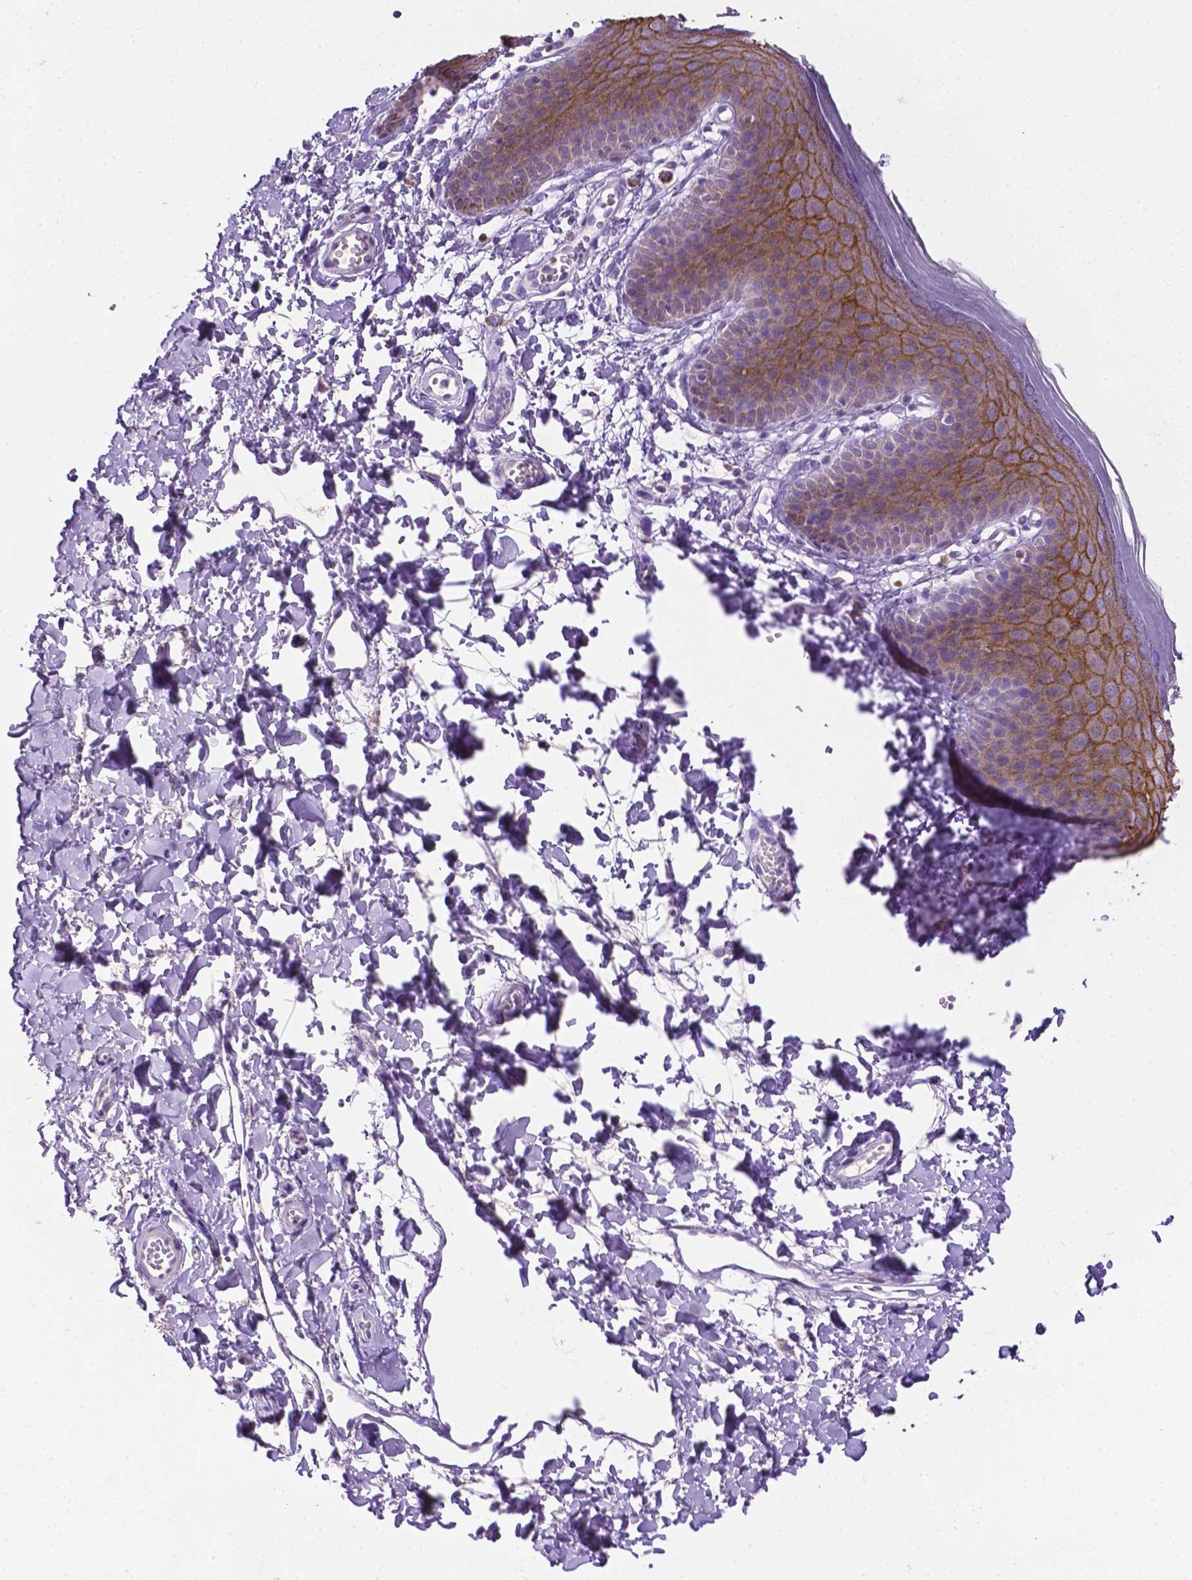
{"staining": {"intensity": "moderate", "quantity": "25%-75%", "location": "cytoplasmic/membranous"}, "tissue": "skin", "cell_type": "Epidermal cells", "image_type": "normal", "snomed": [{"axis": "morphology", "description": "Normal tissue, NOS"}, {"axis": "topography", "description": "Anal"}], "caption": "A photomicrograph showing moderate cytoplasmic/membranous staining in approximately 25%-75% of epidermal cells in normal skin, as visualized by brown immunohistochemical staining.", "gene": "TACSTD2", "patient": {"sex": "male", "age": 53}}